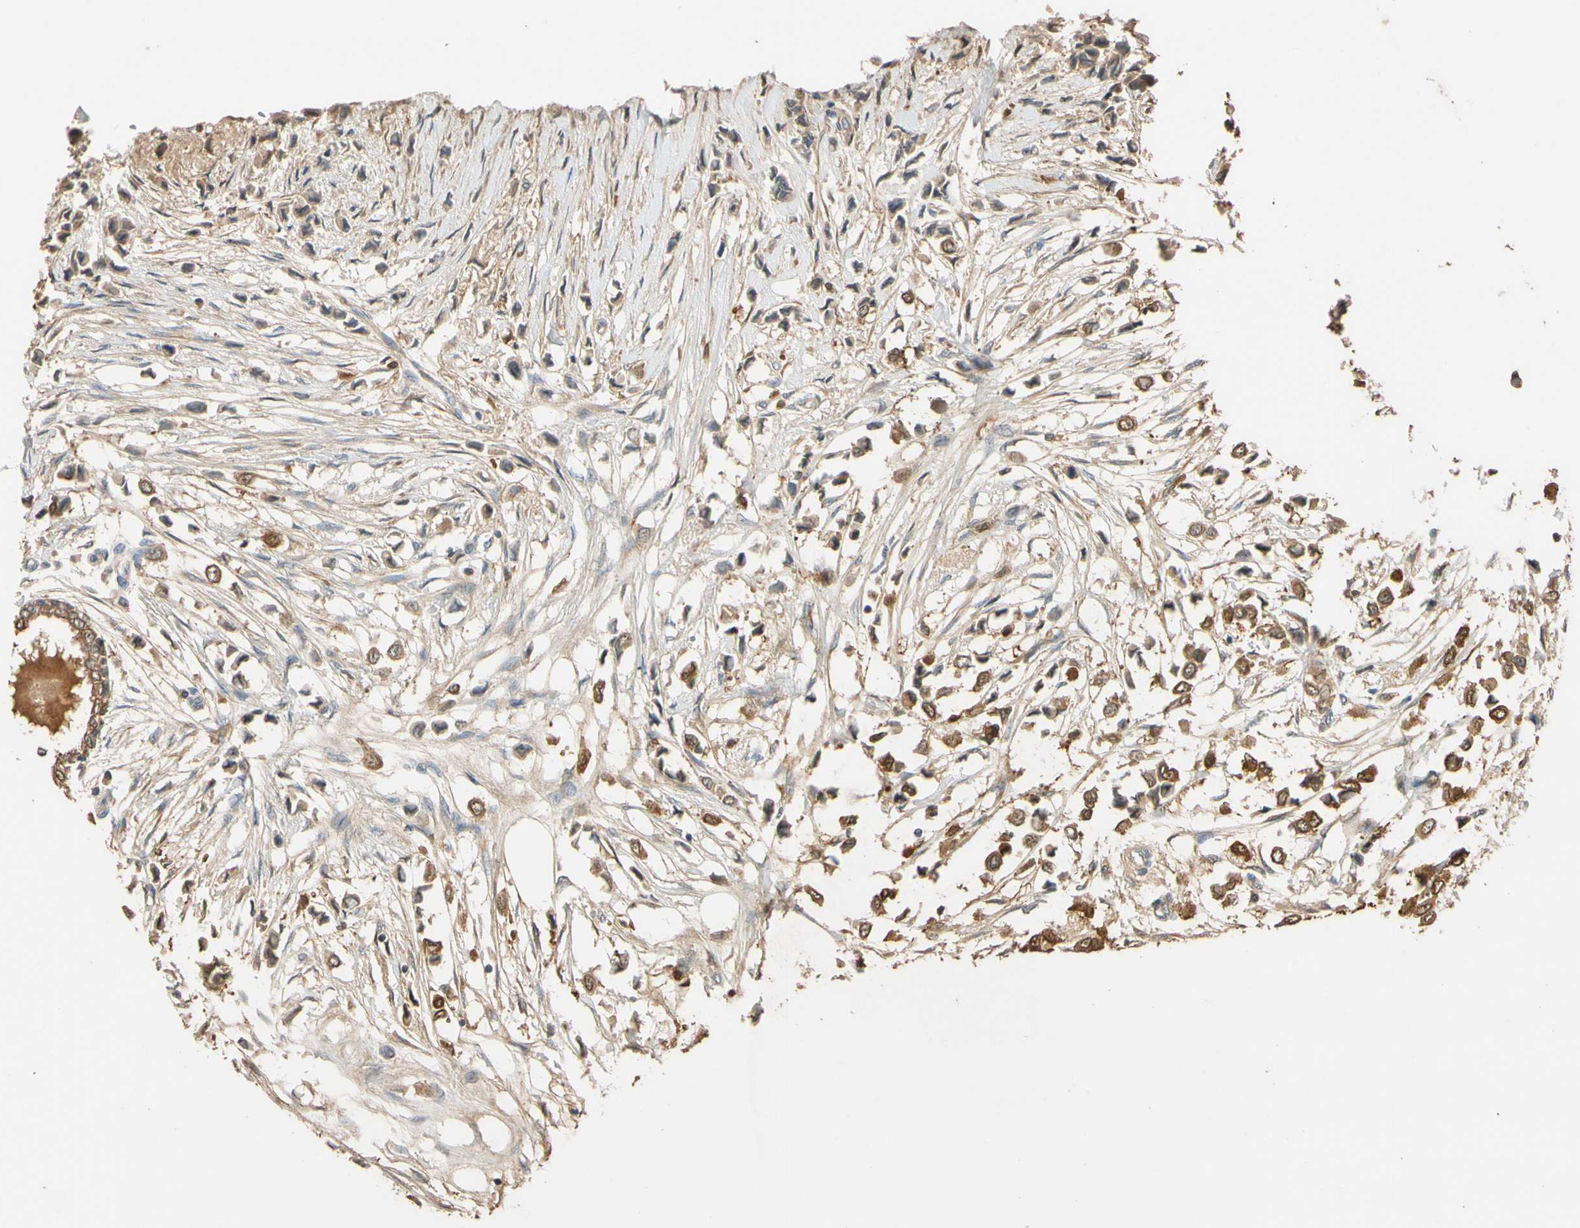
{"staining": {"intensity": "strong", "quantity": ">75%", "location": "cytoplasmic/membranous,nuclear"}, "tissue": "breast cancer", "cell_type": "Tumor cells", "image_type": "cancer", "snomed": [{"axis": "morphology", "description": "Lobular carcinoma"}, {"axis": "topography", "description": "Breast"}], "caption": "Immunohistochemical staining of lobular carcinoma (breast) reveals high levels of strong cytoplasmic/membranous and nuclear positivity in about >75% of tumor cells.", "gene": "GPSM2", "patient": {"sex": "female", "age": 51}}